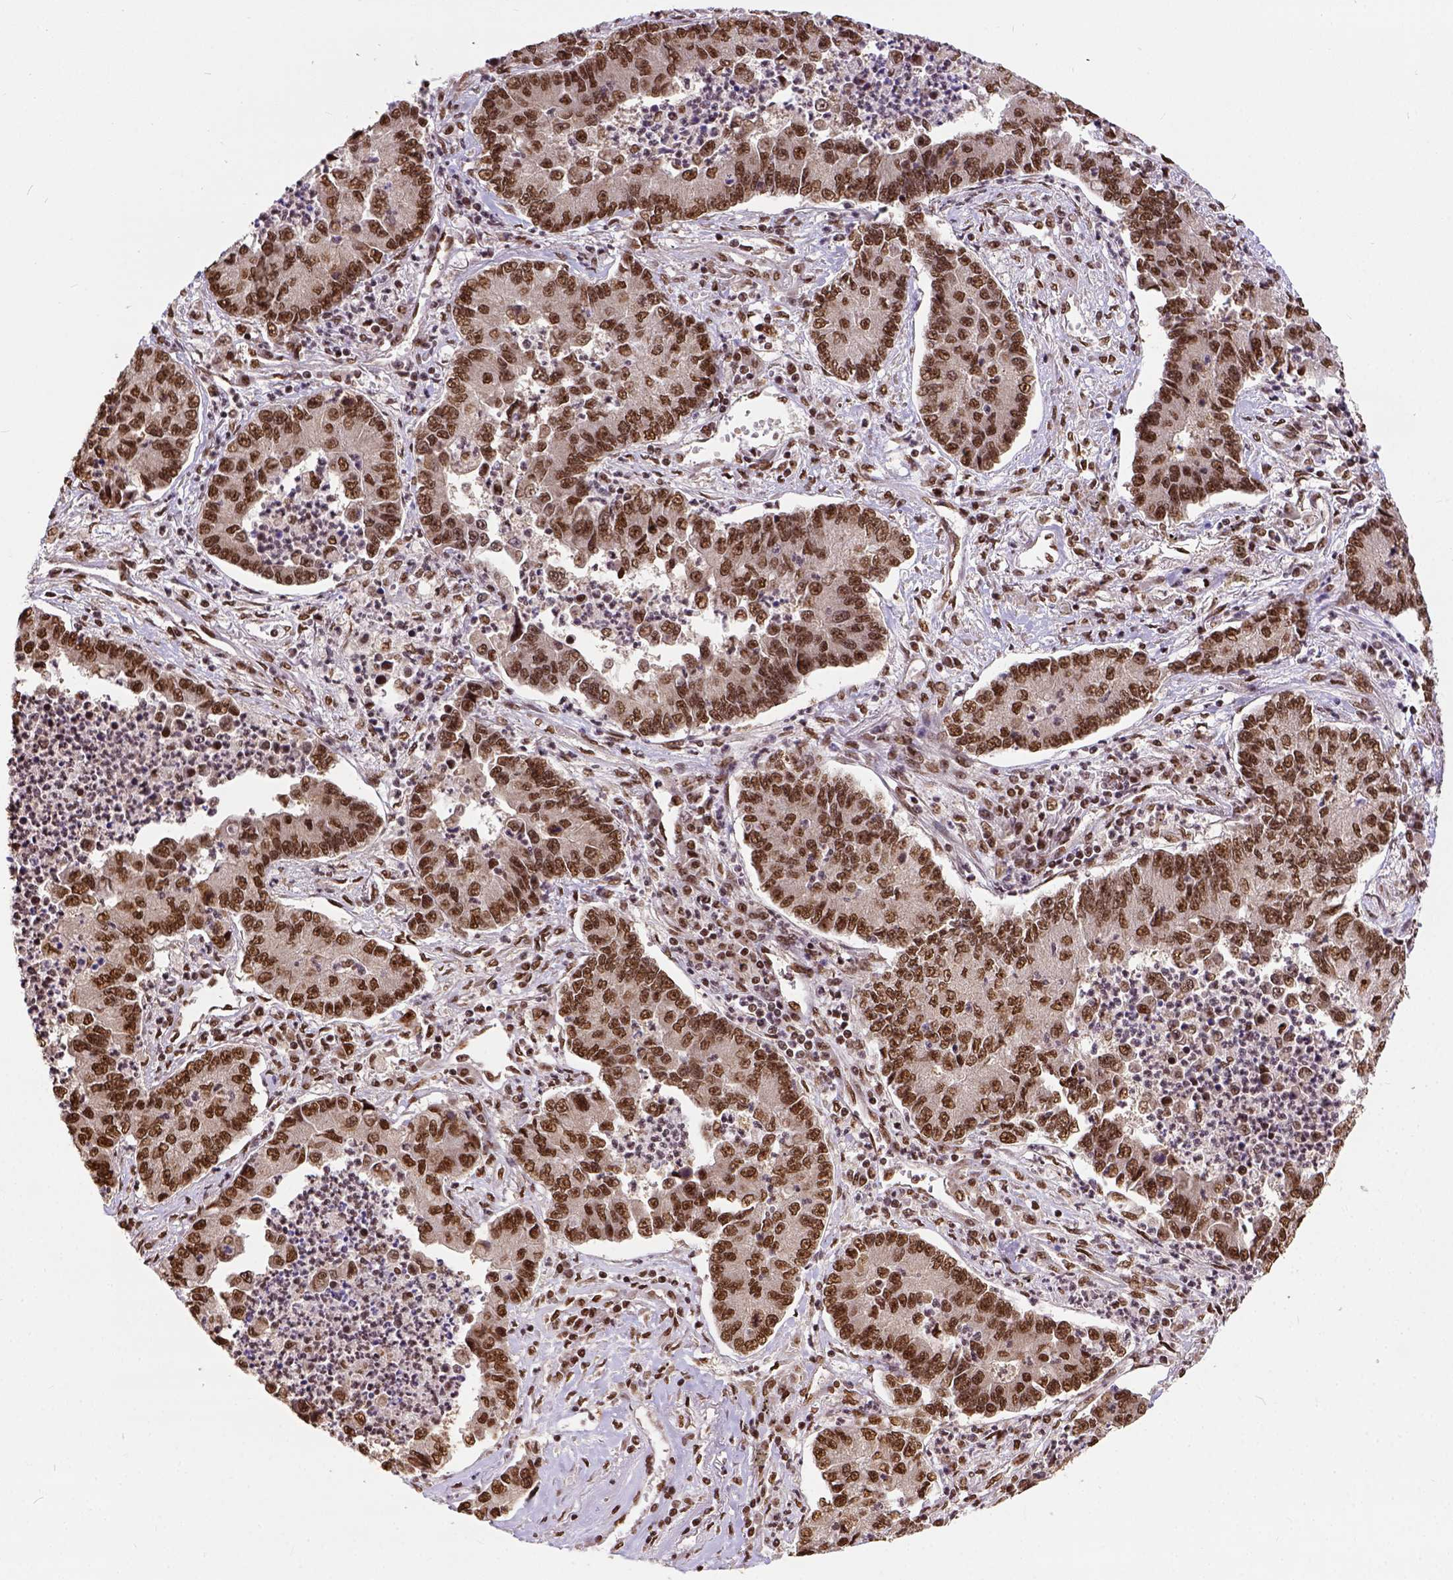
{"staining": {"intensity": "moderate", "quantity": ">75%", "location": "nuclear"}, "tissue": "lung cancer", "cell_type": "Tumor cells", "image_type": "cancer", "snomed": [{"axis": "morphology", "description": "Adenocarcinoma, NOS"}, {"axis": "topography", "description": "Lung"}], "caption": "An IHC micrograph of neoplastic tissue is shown. Protein staining in brown highlights moderate nuclear positivity in lung adenocarcinoma within tumor cells.", "gene": "NACC1", "patient": {"sex": "female", "age": 57}}